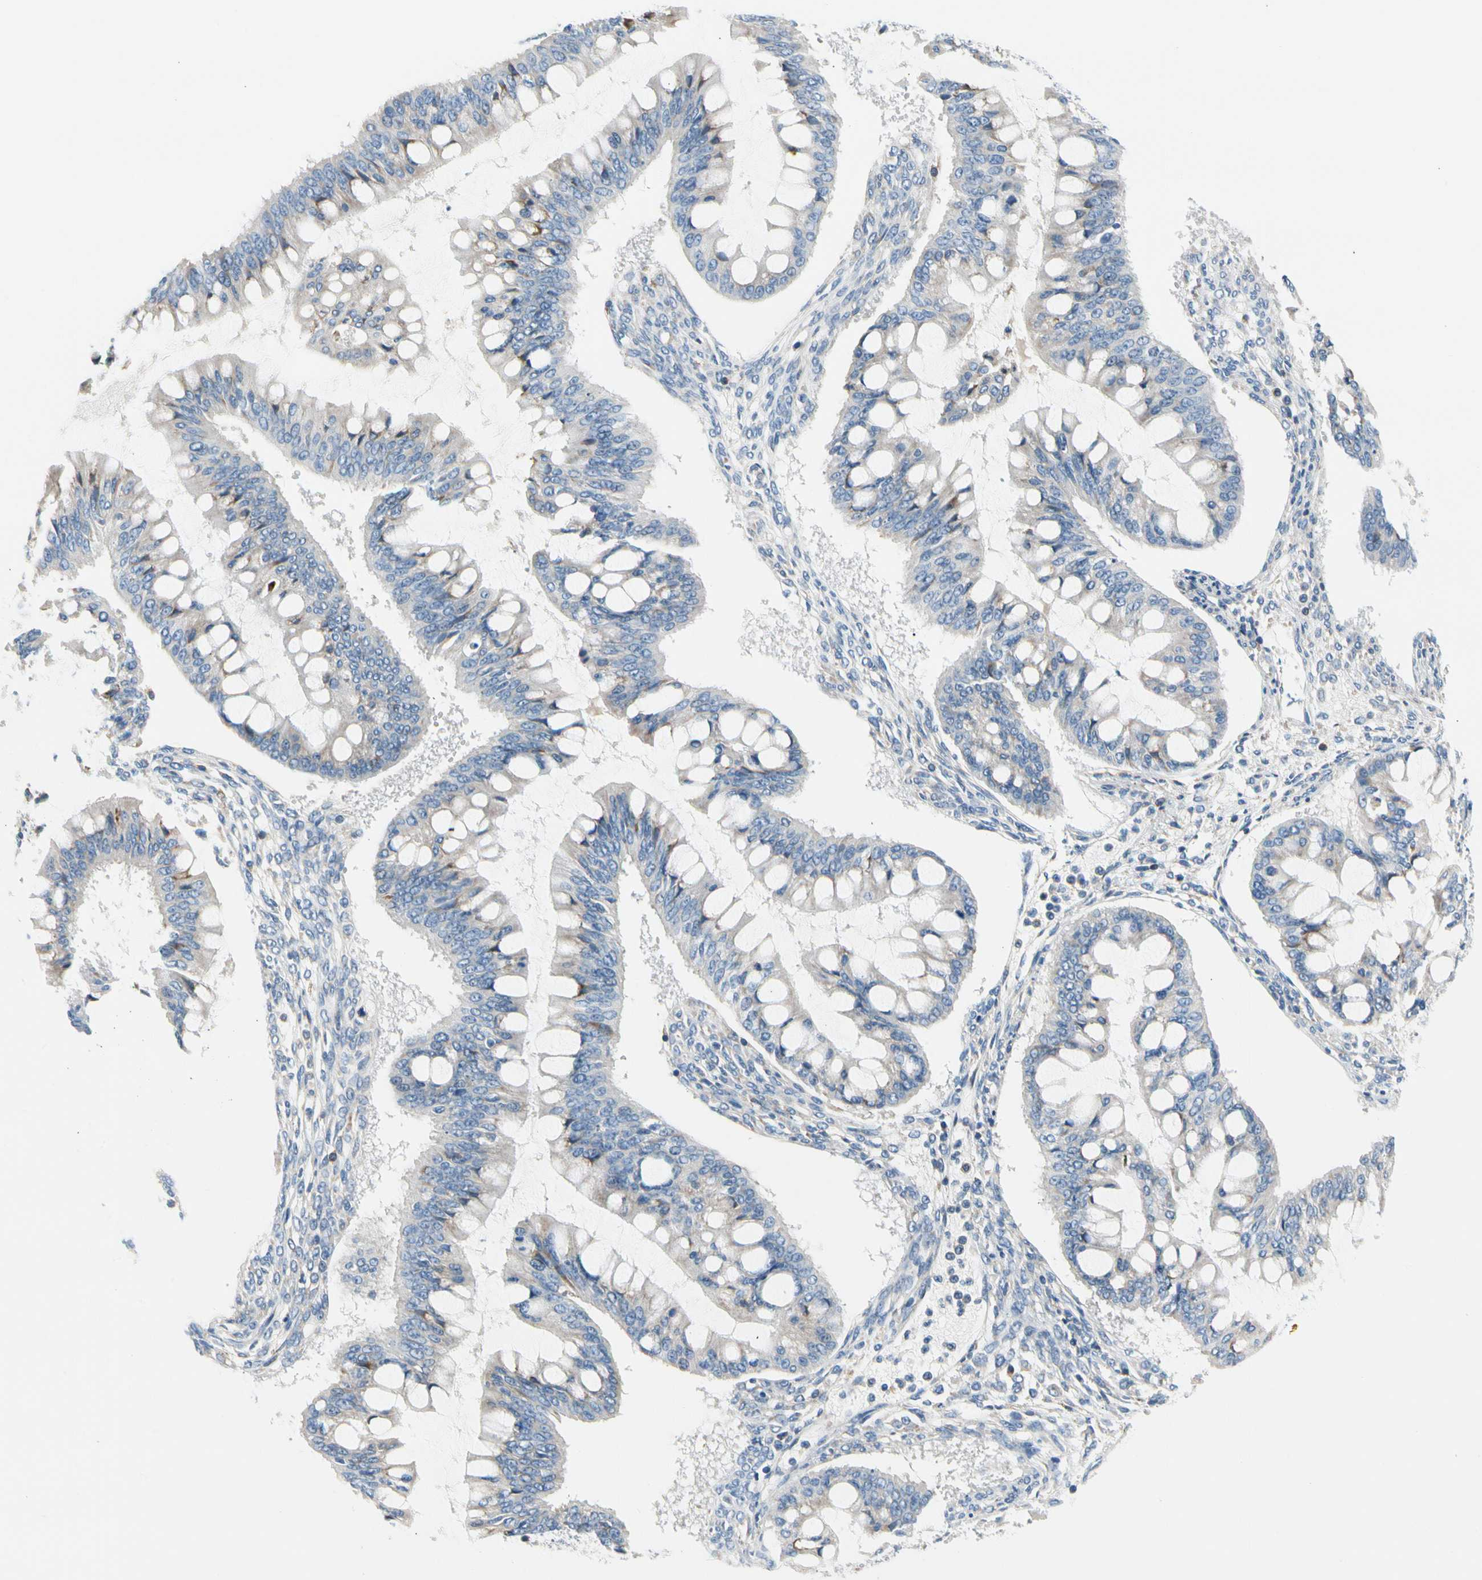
{"staining": {"intensity": "negative", "quantity": "none", "location": "none"}, "tissue": "ovarian cancer", "cell_type": "Tumor cells", "image_type": "cancer", "snomed": [{"axis": "morphology", "description": "Cystadenocarcinoma, mucinous, NOS"}, {"axis": "topography", "description": "Ovary"}], "caption": "Immunohistochemical staining of ovarian cancer (mucinous cystadenocarcinoma) reveals no significant expression in tumor cells.", "gene": "STXBP1", "patient": {"sex": "female", "age": 73}}